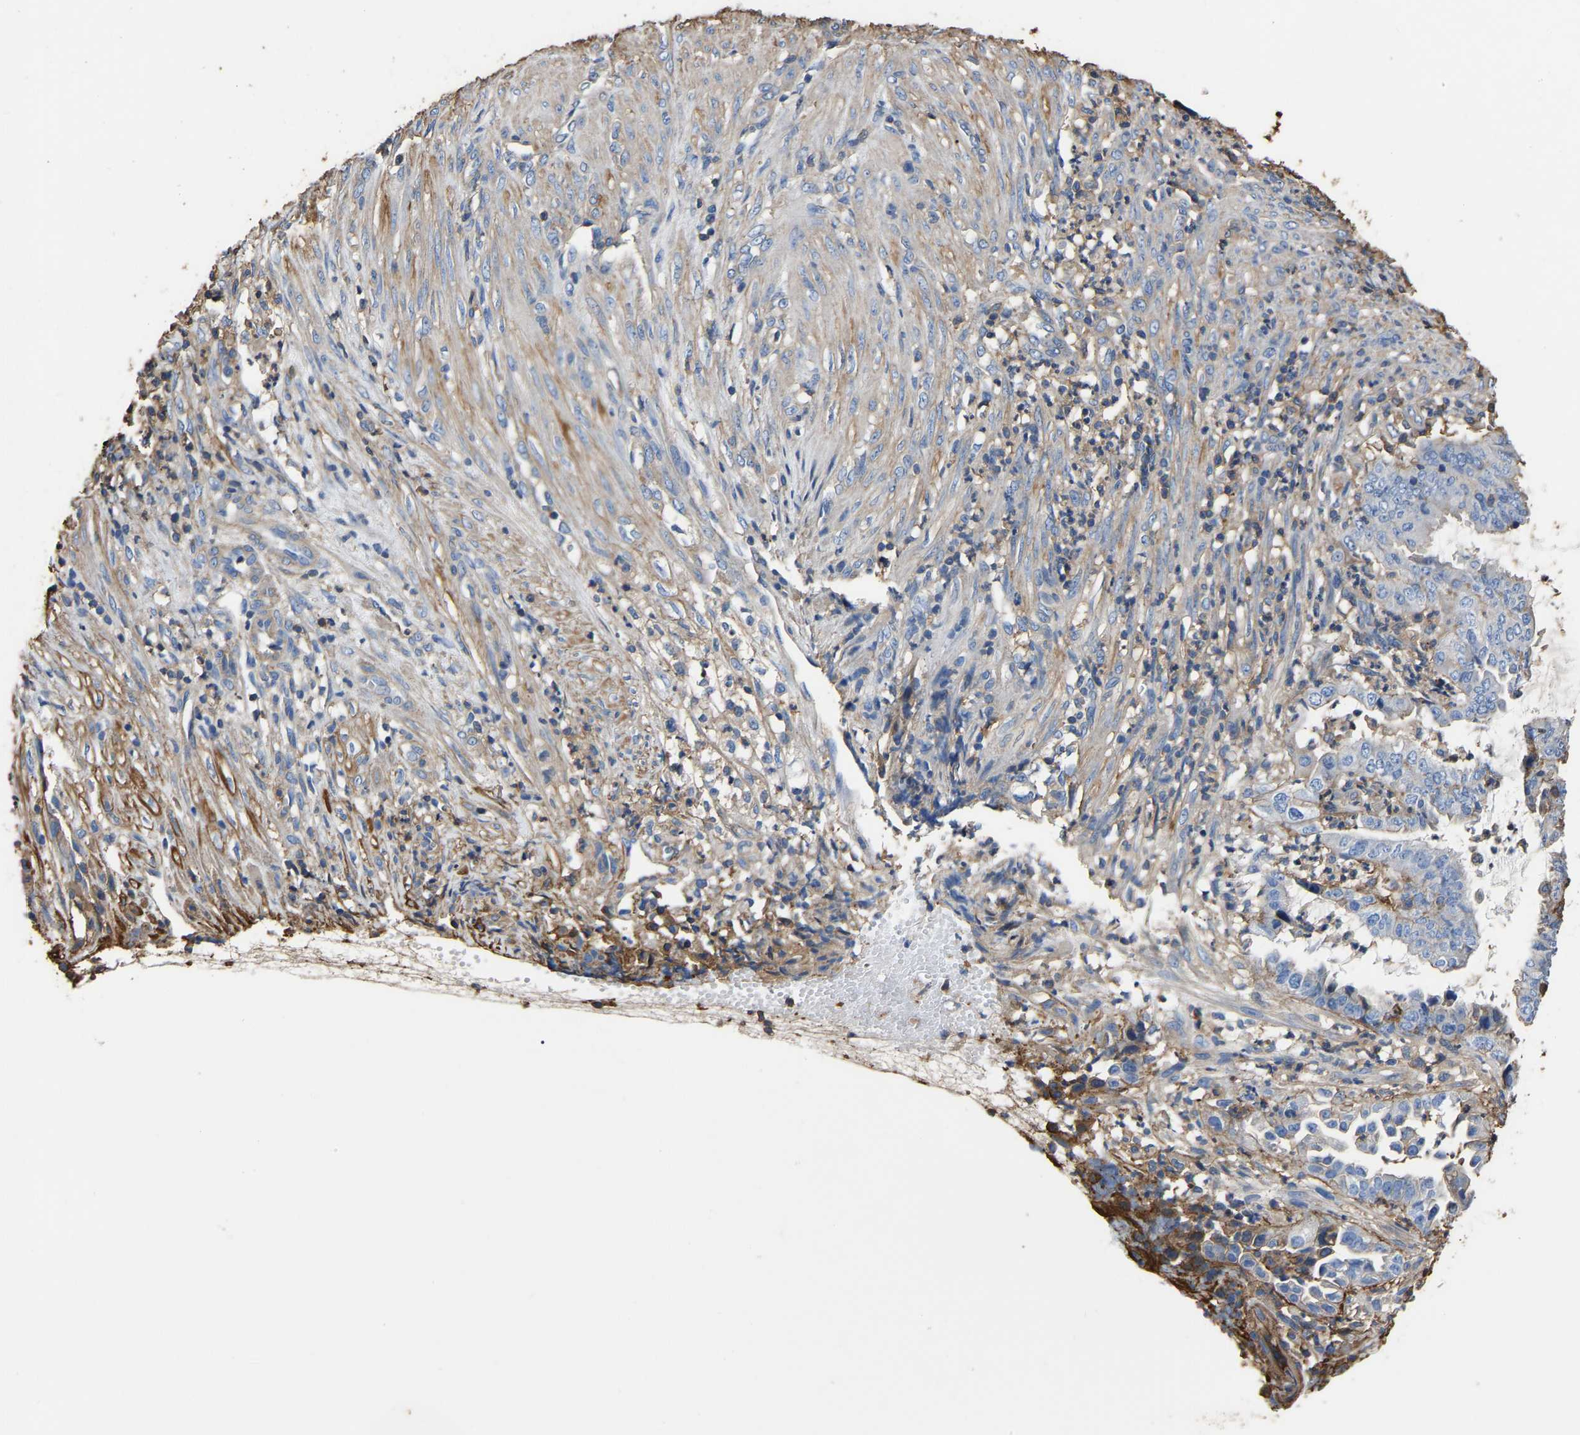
{"staining": {"intensity": "negative", "quantity": "none", "location": "none"}, "tissue": "endometrial cancer", "cell_type": "Tumor cells", "image_type": "cancer", "snomed": [{"axis": "morphology", "description": "Adenocarcinoma, NOS"}, {"axis": "topography", "description": "Endometrium"}], "caption": "Endometrial adenocarcinoma was stained to show a protein in brown. There is no significant staining in tumor cells.", "gene": "ARMT1", "patient": {"sex": "female", "age": 51}}